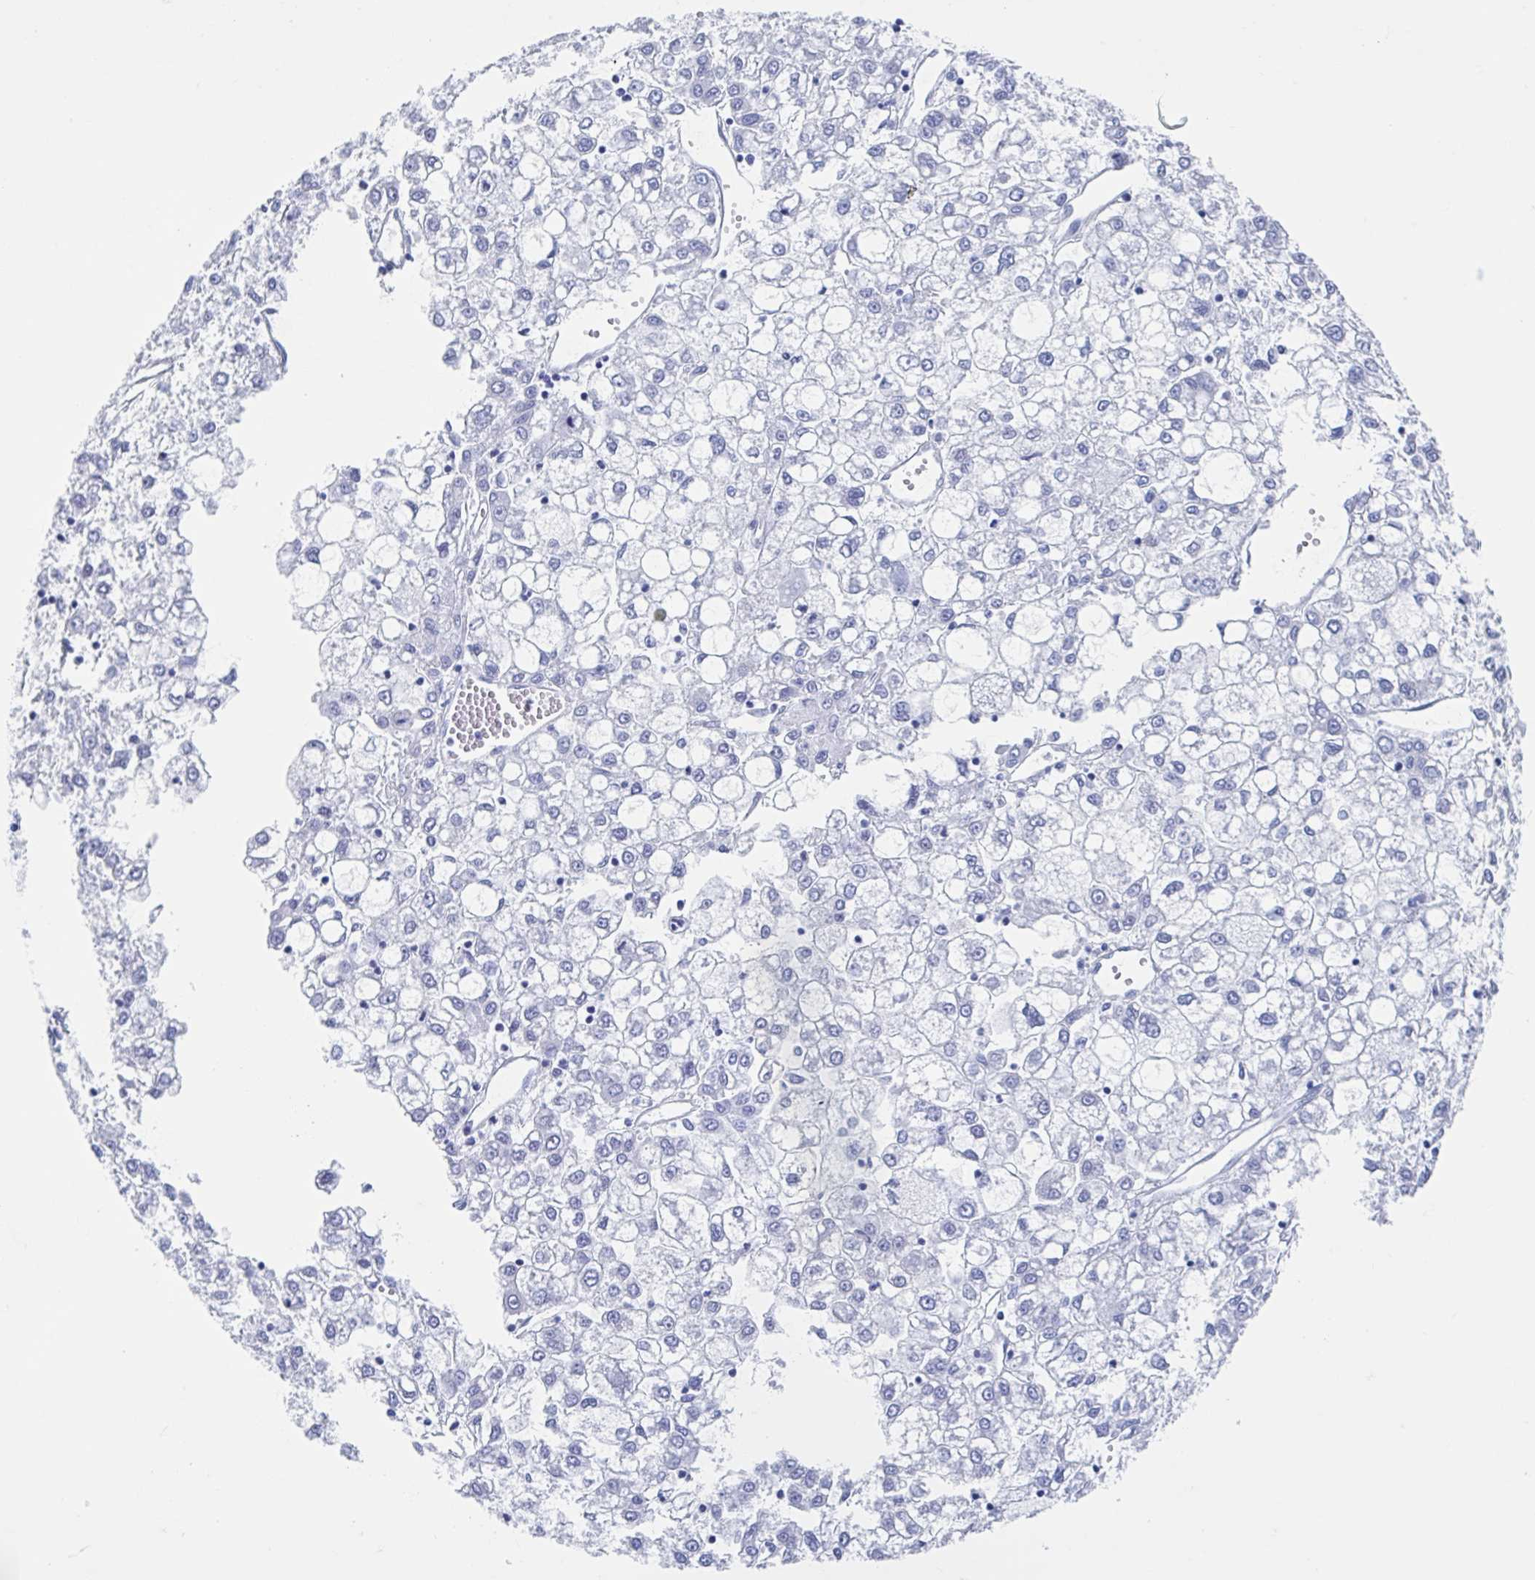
{"staining": {"intensity": "negative", "quantity": "none", "location": "none"}, "tissue": "liver cancer", "cell_type": "Tumor cells", "image_type": "cancer", "snomed": [{"axis": "morphology", "description": "Carcinoma, Hepatocellular, NOS"}, {"axis": "topography", "description": "Liver"}], "caption": "A histopathology image of liver hepatocellular carcinoma stained for a protein exhibits no brown staining in tumor cells.", "gene": "C10orf53", "patient": {"sex": "male", "age": 40}}